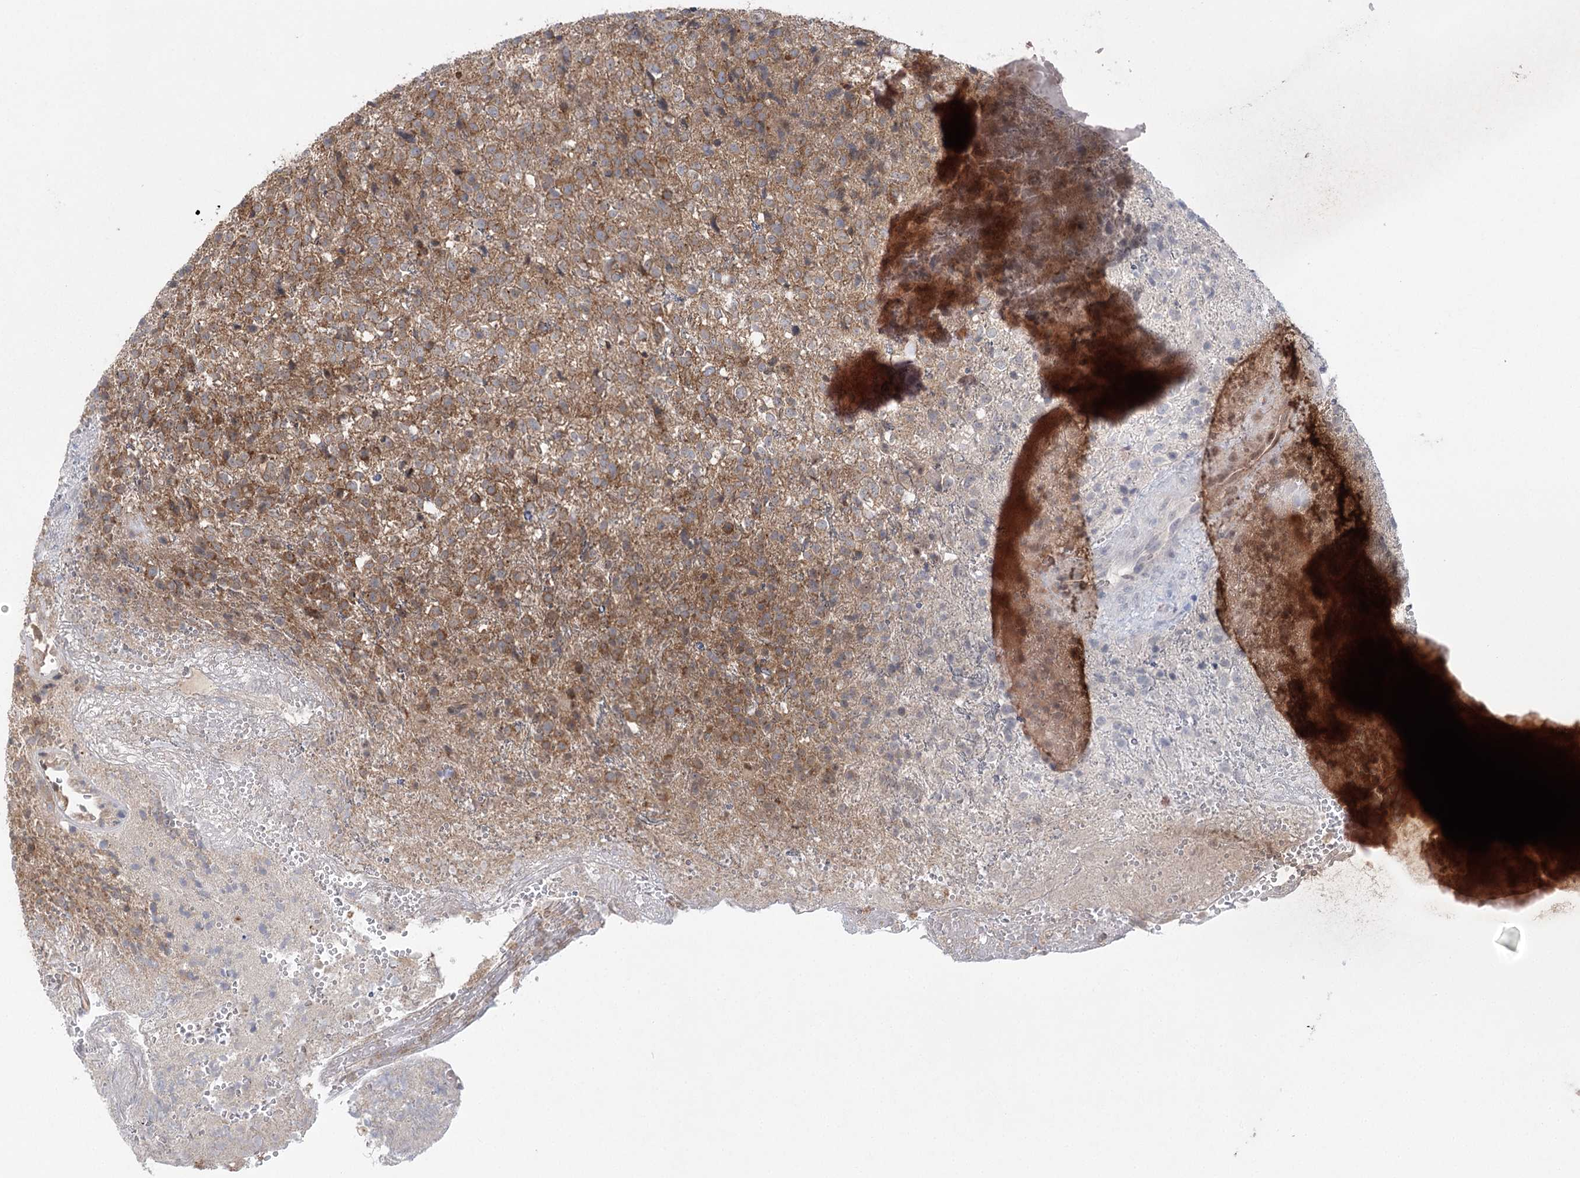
{"staining": {"intensity": "moderate", "quantity": "25%-75%", "location": "cytoplasmic/membranous"}, "tissue": "glioma", "cell_type": "Tumor cells", "image_type": "cancer", "snomed": [{"axis": "morphology", "description": "Glioma, malignant, High grade"}, {"axis": "topography", "description": "Brain"}], "caption": "The histopathology image reveals immunohistochemical staining of glioma. There is moderate cytoplasmic/membranous staining is identified in about 25%-75% of tumor cells.", "gene": "EIF3A", "patient": {"sex": "male", "age": 56}}